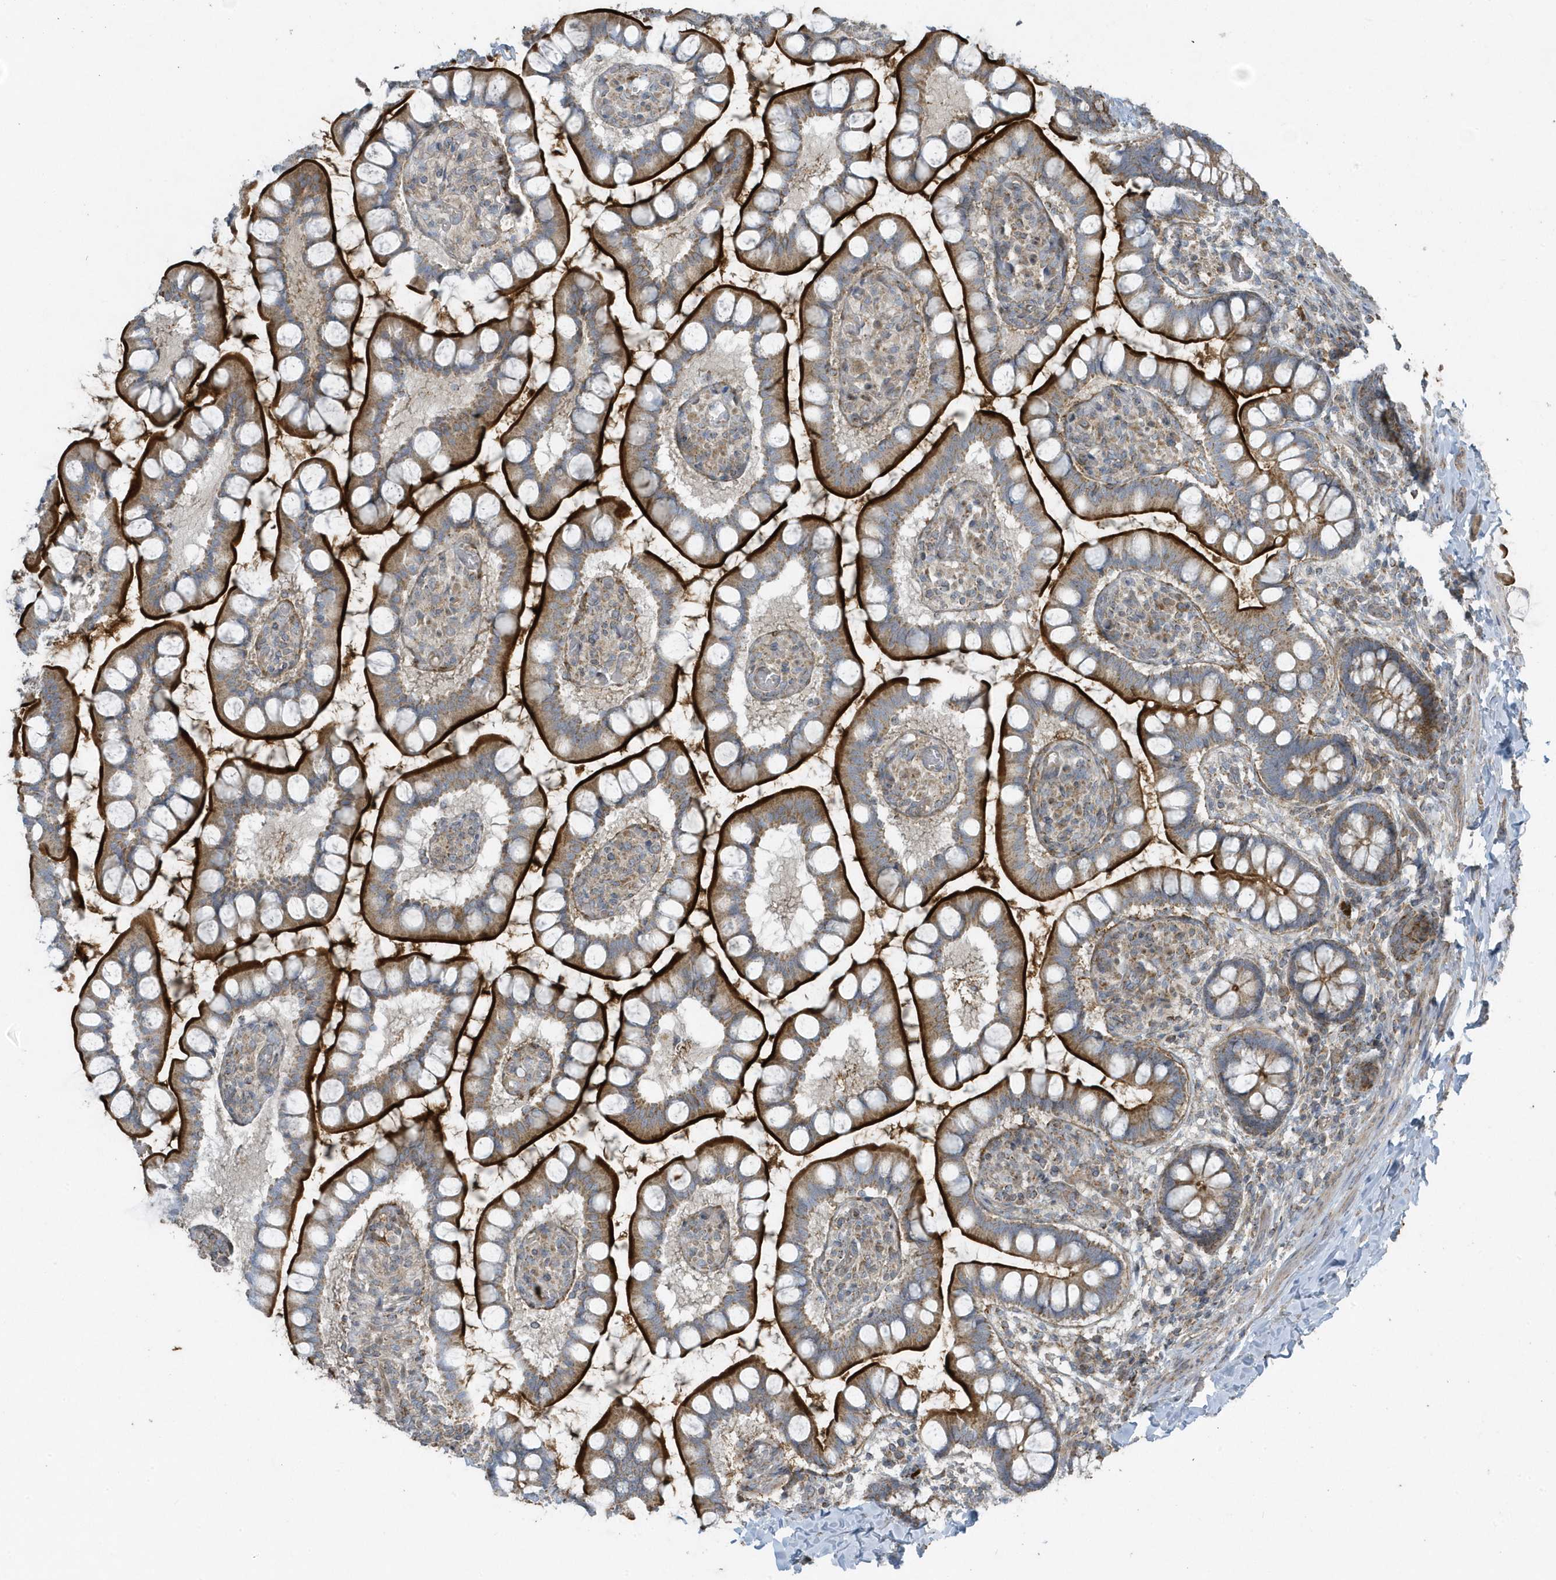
{"staining": {"intensity": "strong", "quantity": ">75%", "location": "cytoplasmic/membranous"}, "tissue": "small intestine", "cell_type": "Glandular cells", "image_type": "normal", "snomed": [{"axis": "morphology", "description": "Normal tissue, NOS"}, {"axis": "topography", "description": "Small intestine"}], "caption": "IHC of benign small intestine shows high levels of strong cytoplasmic/membranous staining in about >75% of glandular cells.", "gene": "SLC38A2", "patient": {"sex": "male", "age": 52}}